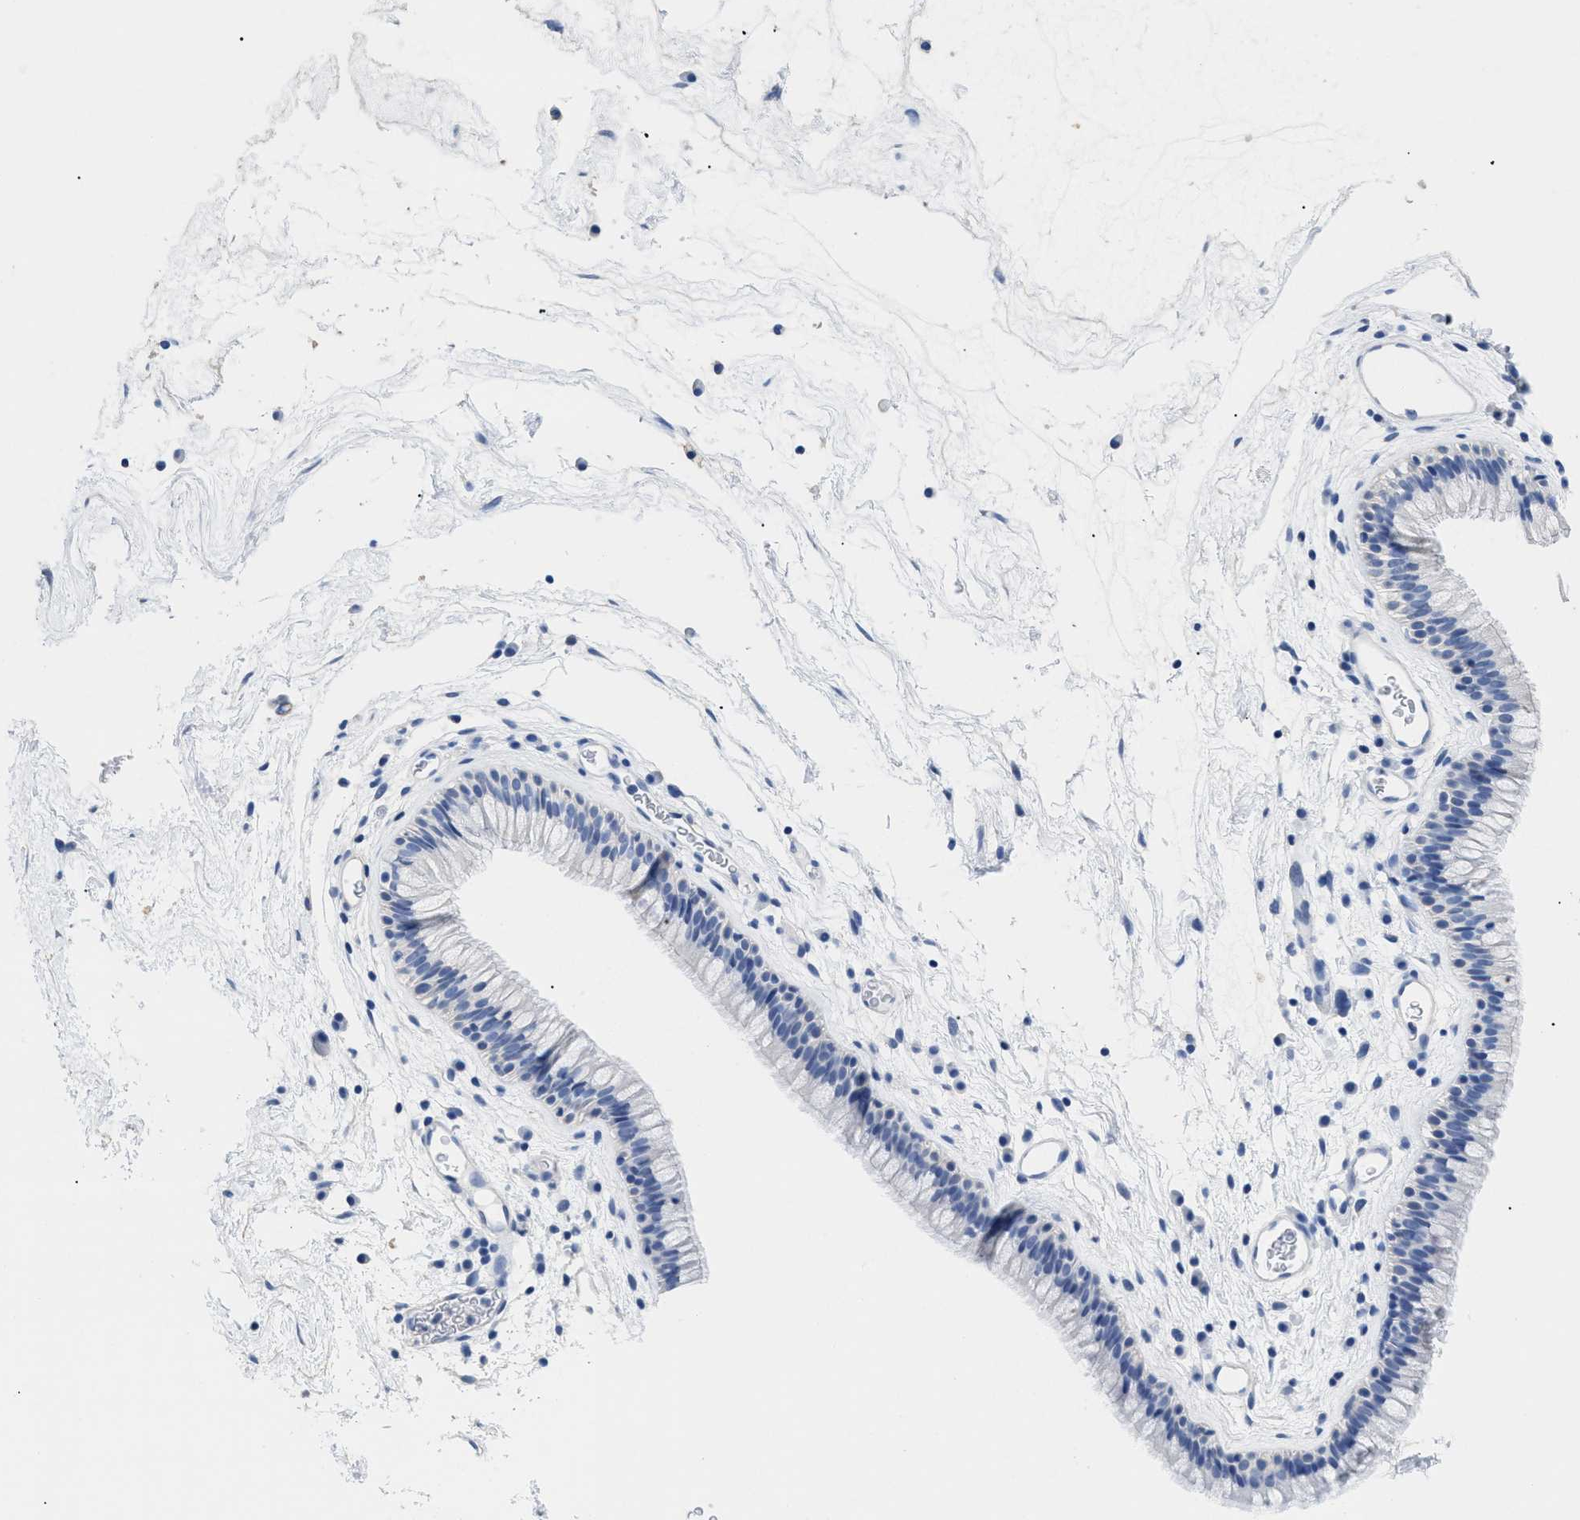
{"staining": {"intensity": "negative", "quantity": "none", "location": "none"}, "tissue": "nasopharynx", "cell_type": "Respiratory epithelial cells", "image_type": "normal", "snomed": [{"axis": "morphology", "description": "Normal tissue, NOS"}, {"axis": "morphology", "description": "Inflammation, NOS"}, {"axis": "topography", "description": "Nasopharynx"}], "caption": "Human nasopharynx stained for a protein using immunohistochemistry (IHC) demonstrates no expression in respiratory epithelial cells.", "gene": "DLC1", "patient": {"sex": "male", "age": 48}}